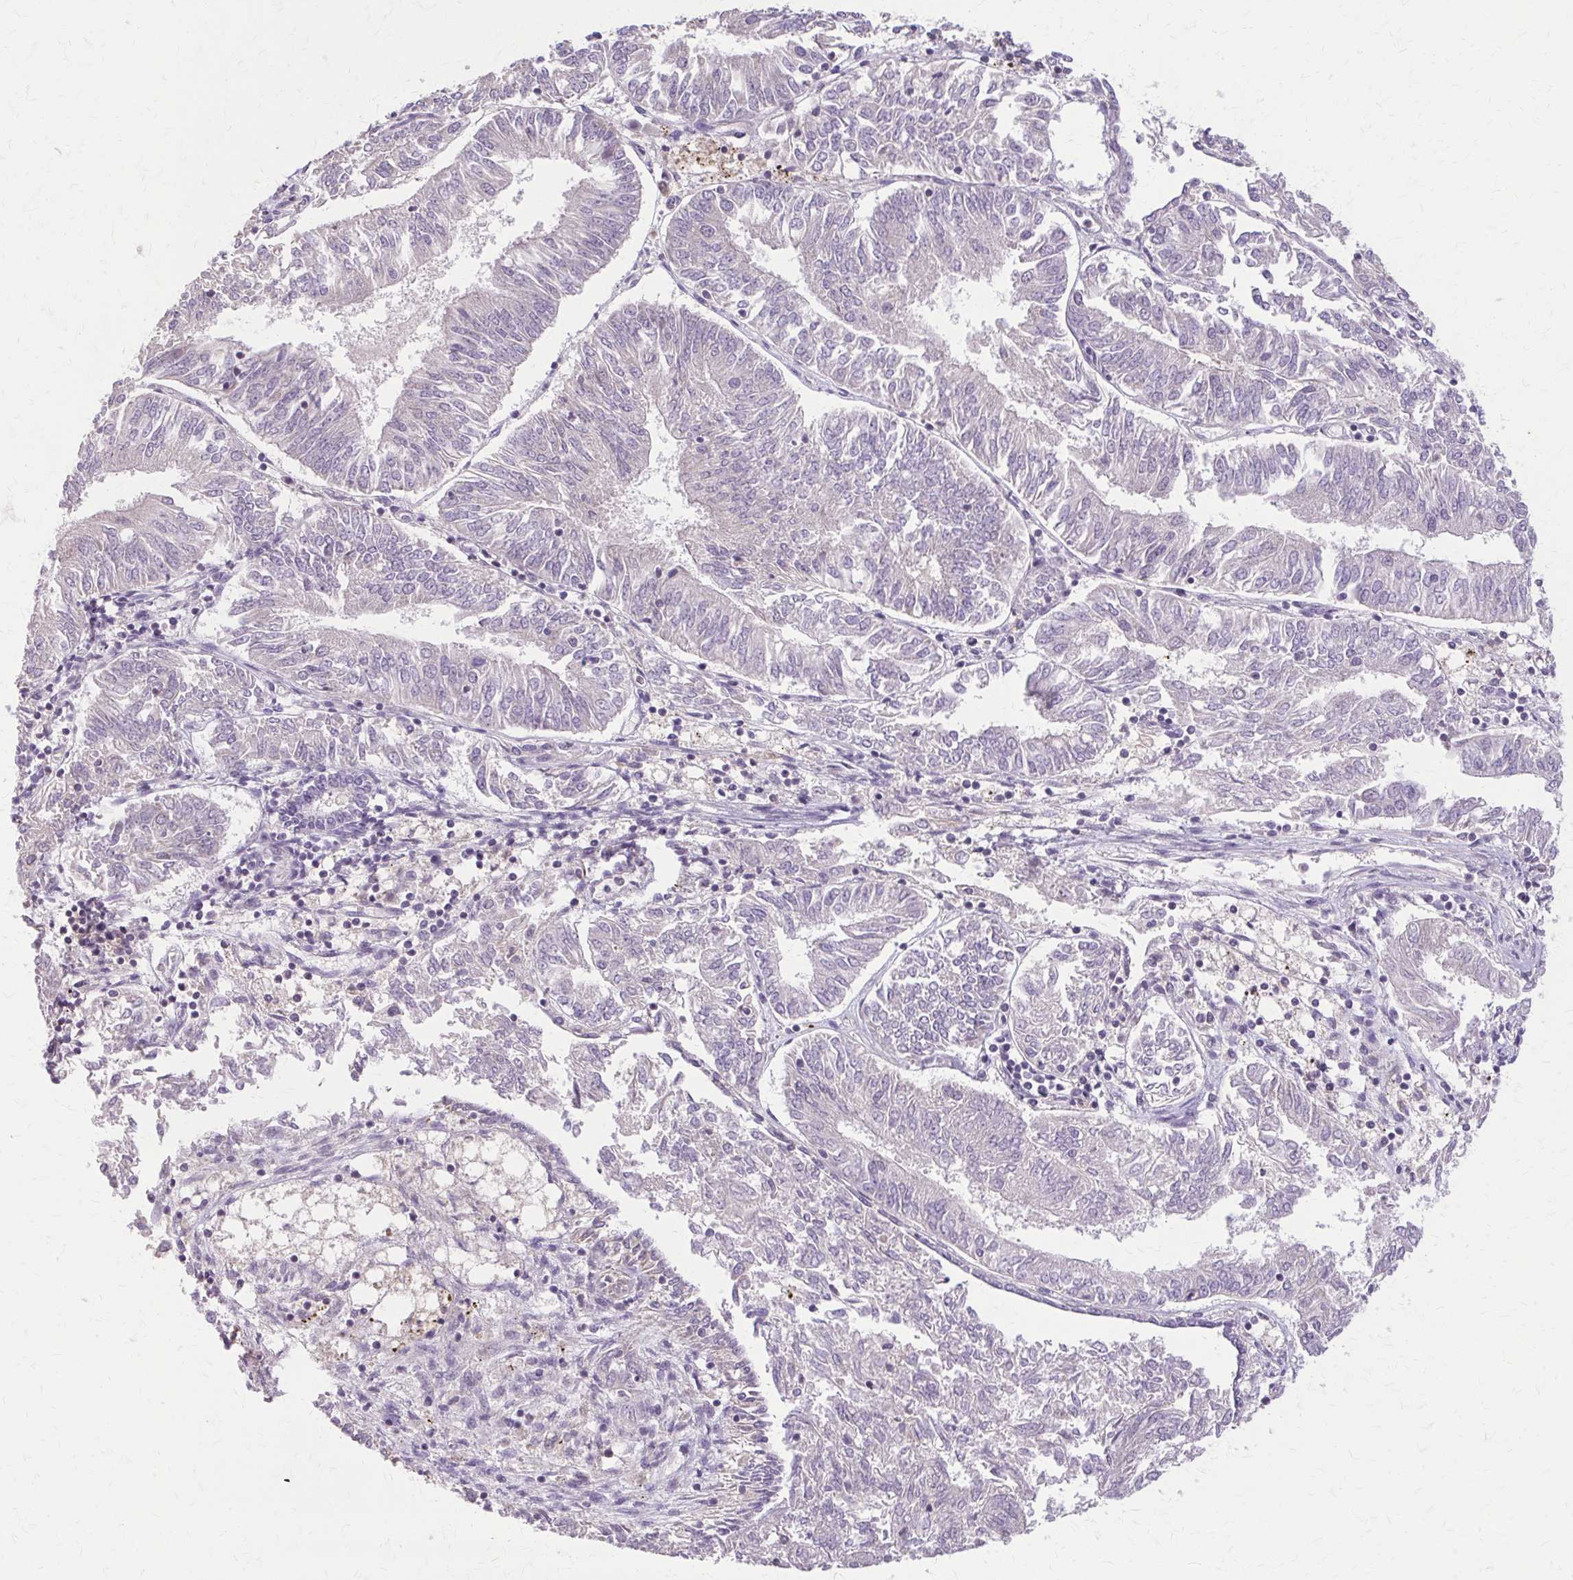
{"staining": {"intensity": "negative", "quantity": "none", "location": "none"}, "tissue": "endometrial cancer", "cell_type": "Tumor cells", "image_type": "cancer", "snomed": [{"axis": "morphology", "description": "Adenocarcinoma, NOS"}, {"axis": "topography", "description": "Endometrium"}], "caption": "Adenocarcinoma (endometrial) was stained to show a protein in brown. There is no significant expression in tumor cells.", "gene": "NRBF2", "patient": {"sex": "female", "age": 58}}